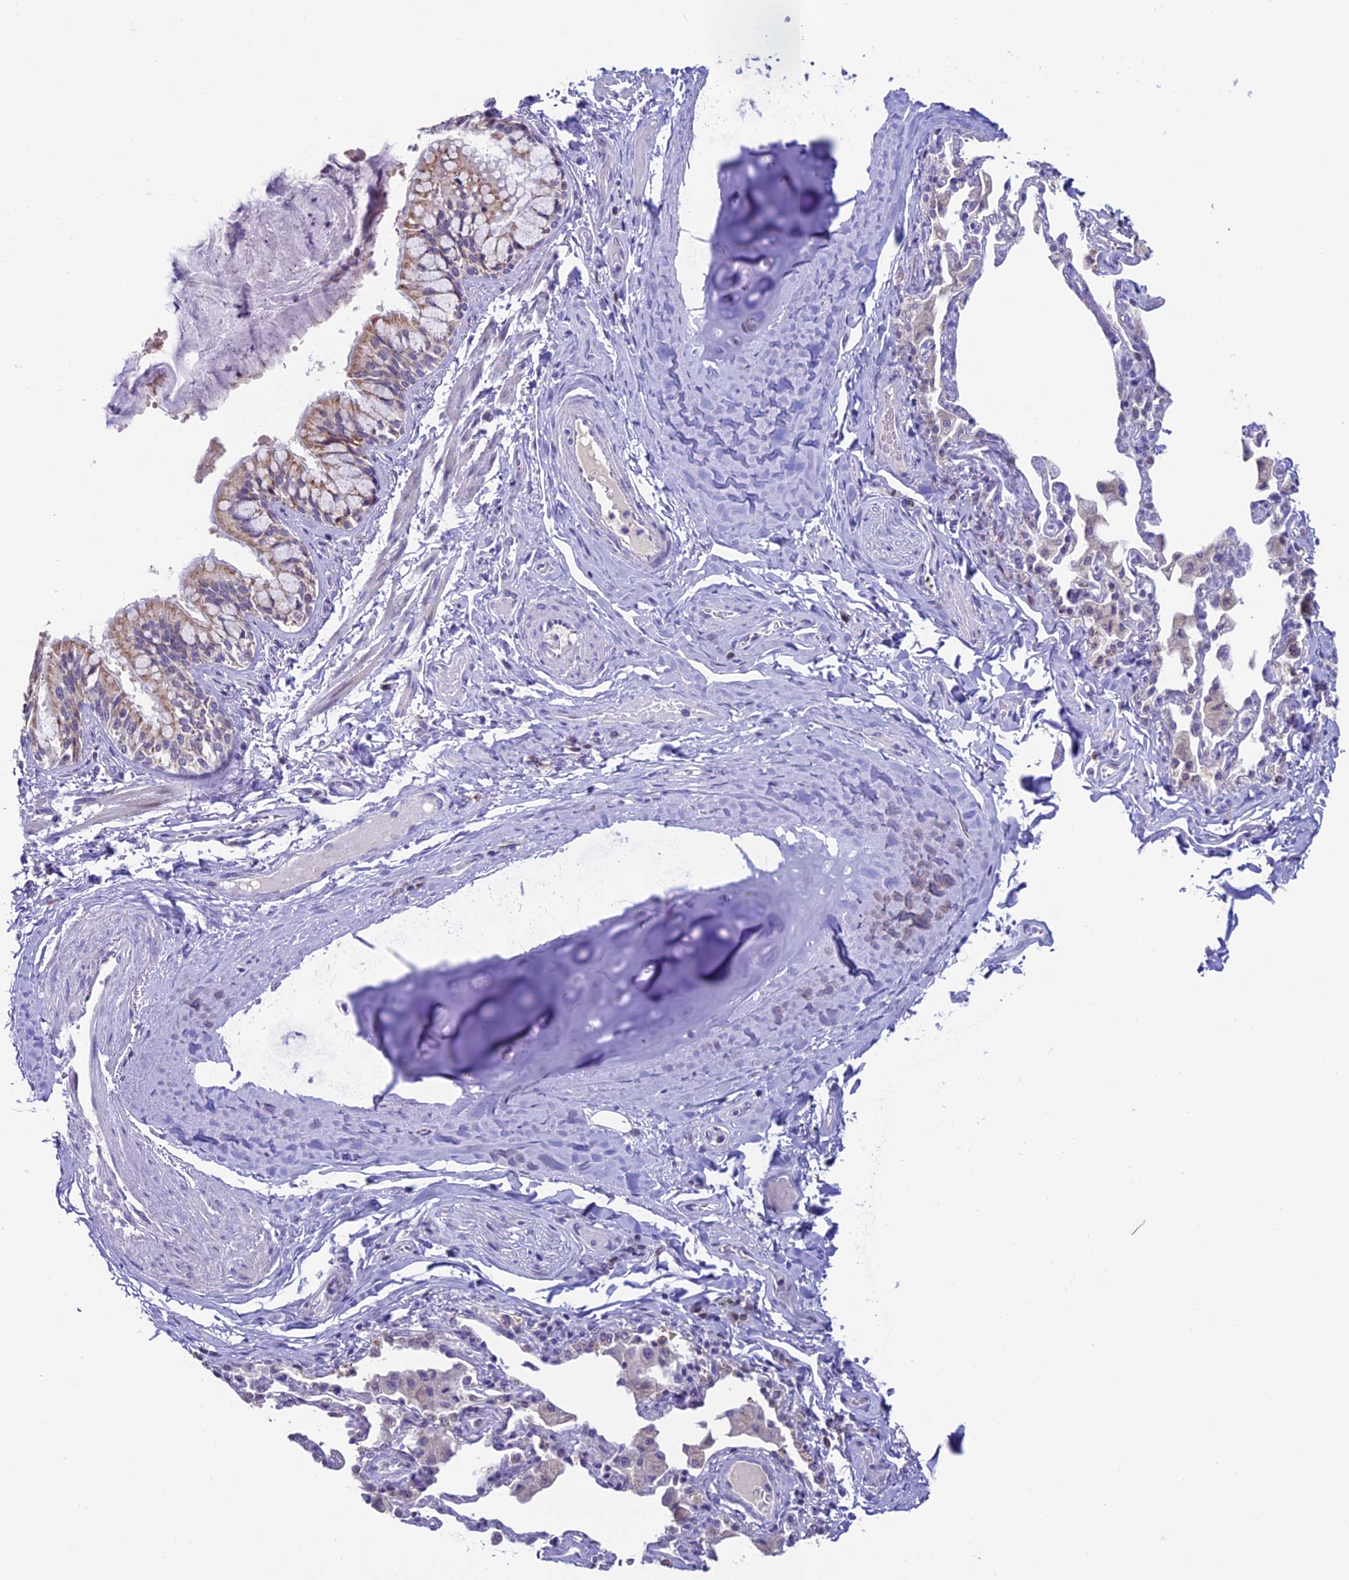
{"staining": {"intensity": "moderate", "quantity": ">75%", "location": "cytoplasmic/membranous"}, "tissue": "bronchus", "cell_type": "Respiratory epithelial cells", "image_type": "normal", "snomed": [{"axis": "morphology", "description": "Normal tissue, NOS"}, {"axis": "morphology", "description": "Inflammation, NOS"}, {"axis": "topography", "description": "Bronchus"}, {"axis": "topography", "description": "Lung"}], "caption": "Moderate cytoplasmic/membranous expression for a protein is appreciated in approximately >75% of respiratory epithelial cells of benign bronchus using IHC.", "gene": "SLC10A1", "patient": {"sex": "female", "age": 46}}